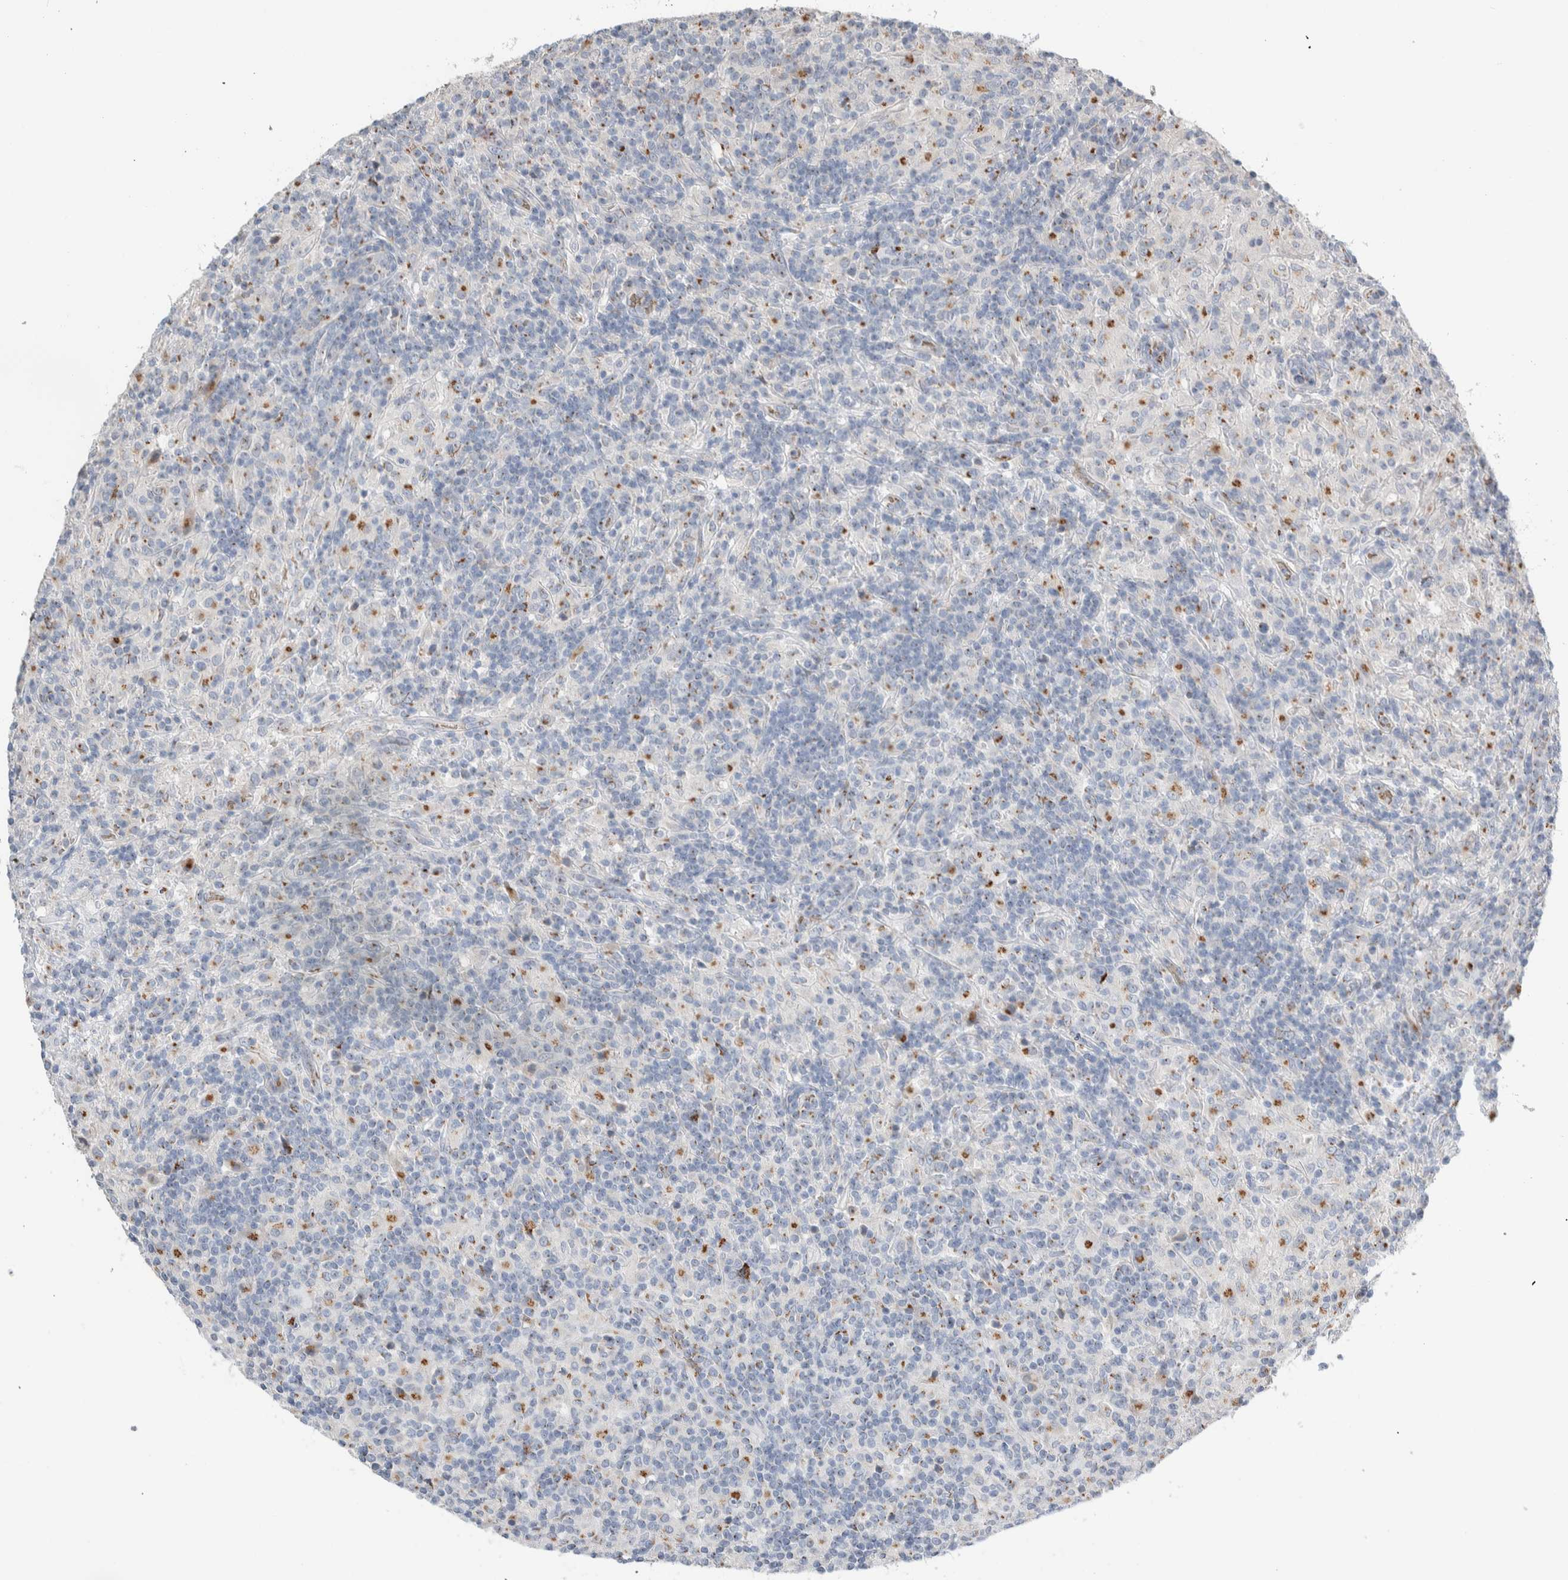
{"staining": {"intensity": "weak", "quantity": "<25%", "location": "cytoplasmic/membranous"}, "tissue": "lymphoma", "cell_type": "Tumor cells", "image_type": "cancer", "snomed": [{"axis": "morphology", "description": "Hodgkin's disease, NOS"}, {"axis": "topography", "description": "Lymph node"}], "caption": "A high-resolution photomicrograph shows IHC staining of lymphoma, which demonstrates no significant staining in tumor cells.", "gene": "SLC38A10", "patient": {"sex": "male", "age": 70}}